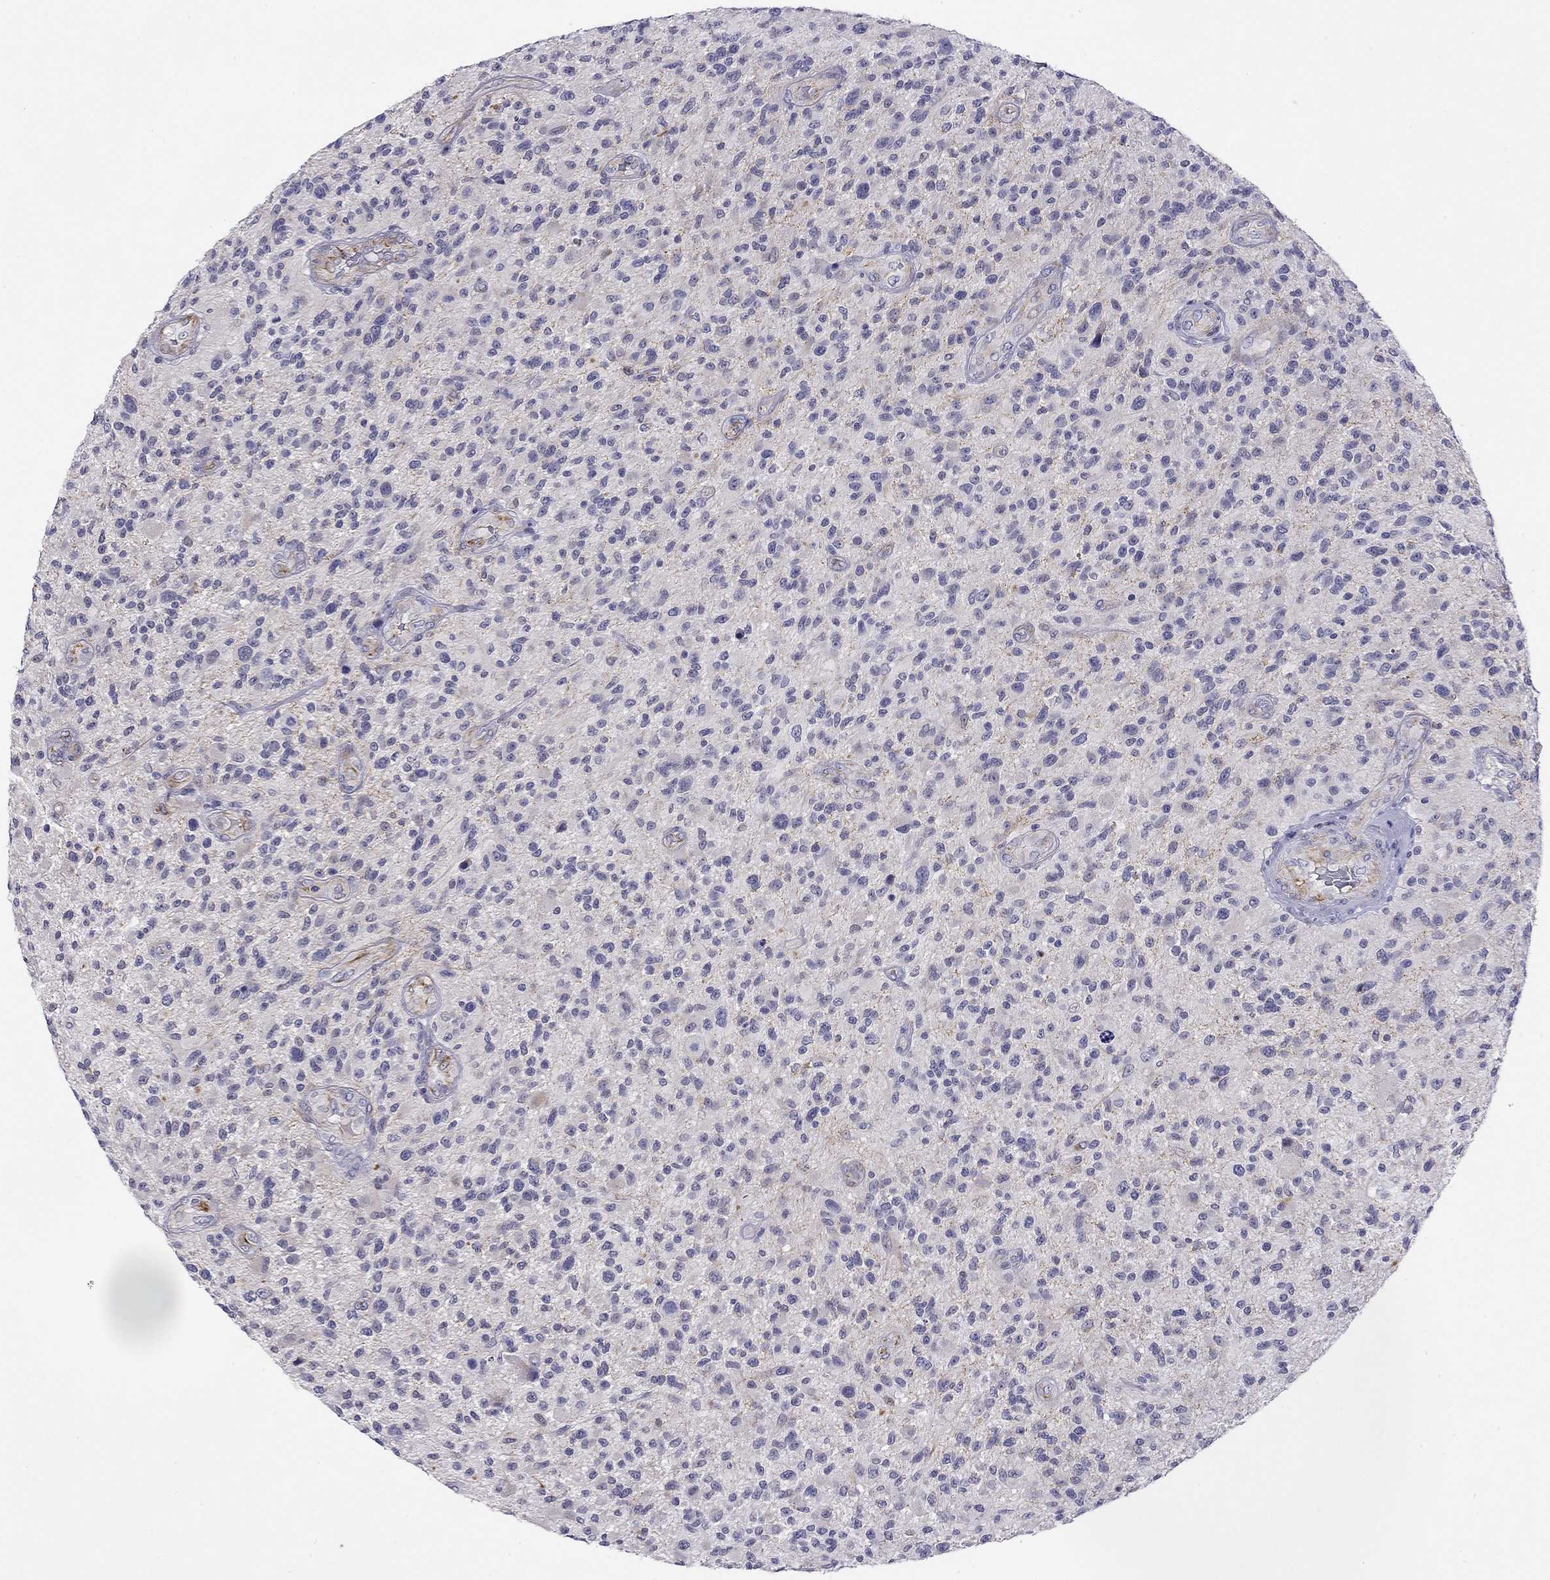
{"staining": {"intensity": "negative", "quantity": "none", "location": "none"}, "tissue": "glioma", "cell_type": "Tumor cells", "image_type": "cancer", "snomed": [{"axis": "morphology", "description": "Glioma, malignant, High grade"}, {"axis": "topography", "description": "Brain"}], "caption": "Immunohistochemistry (IHC) of malignant glioma (high-grade) exhibits no staining in tumor cells.", "gene": "RTL1", "patient": {"sex": "male", "age": 47}}